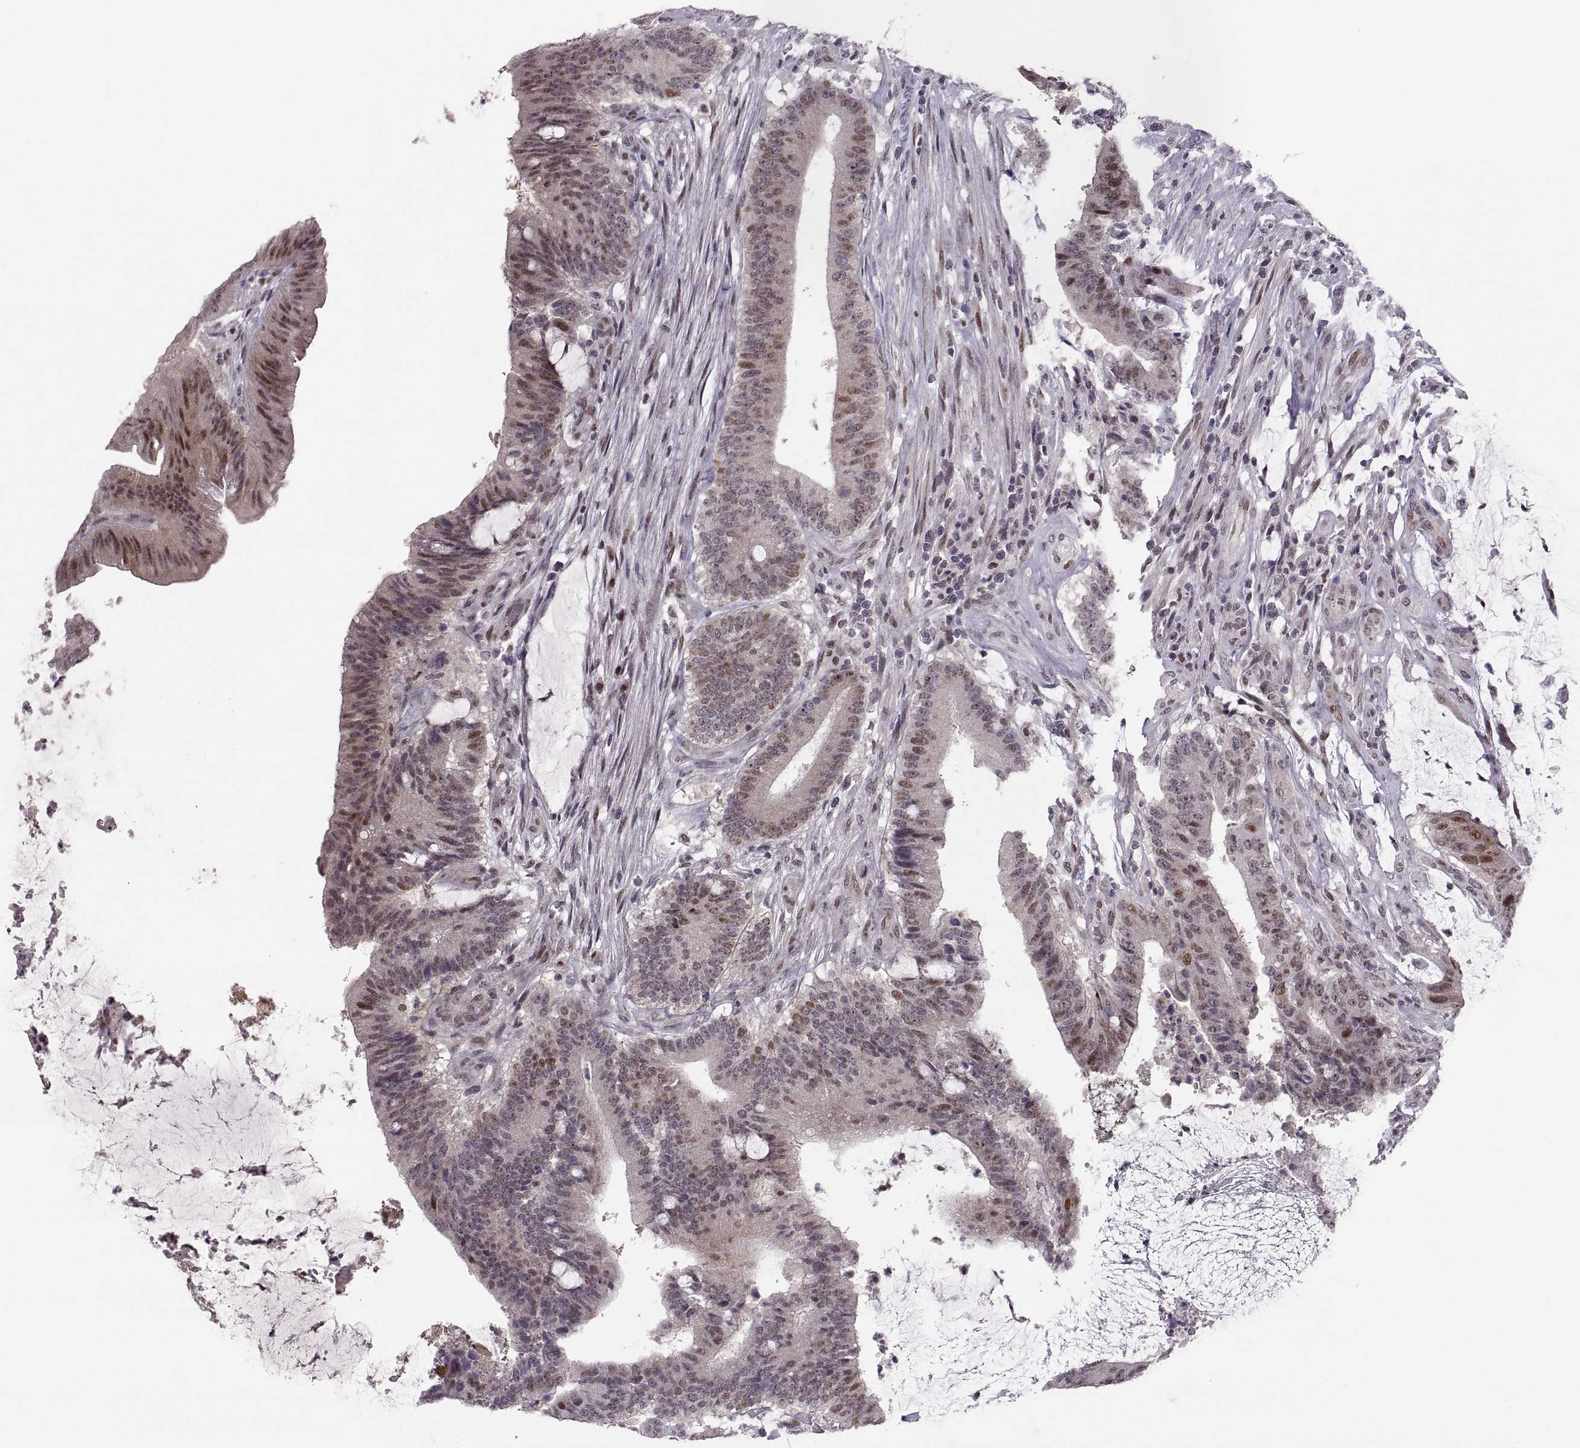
{"staining": {"intensity": "moderate", "quantity": "<25%", "location": "nuclear"}, "tissue": "colorectal cancer", "cell_type": "Tumor cells", "image_type": "cancer", "snomed": [{"axis": "morphology", "description": "Adenocarcinoma, NOS"}, {"axis": "topography", "description": "Colon"}], "caption": "Protein expression analysis of adenocarcinoma (colorectal) displays moderate nuclear positivity in approximately <25% of tumor cells.", "gene": "SNAI1", "patient": {"sex": "female", "age": 43}}